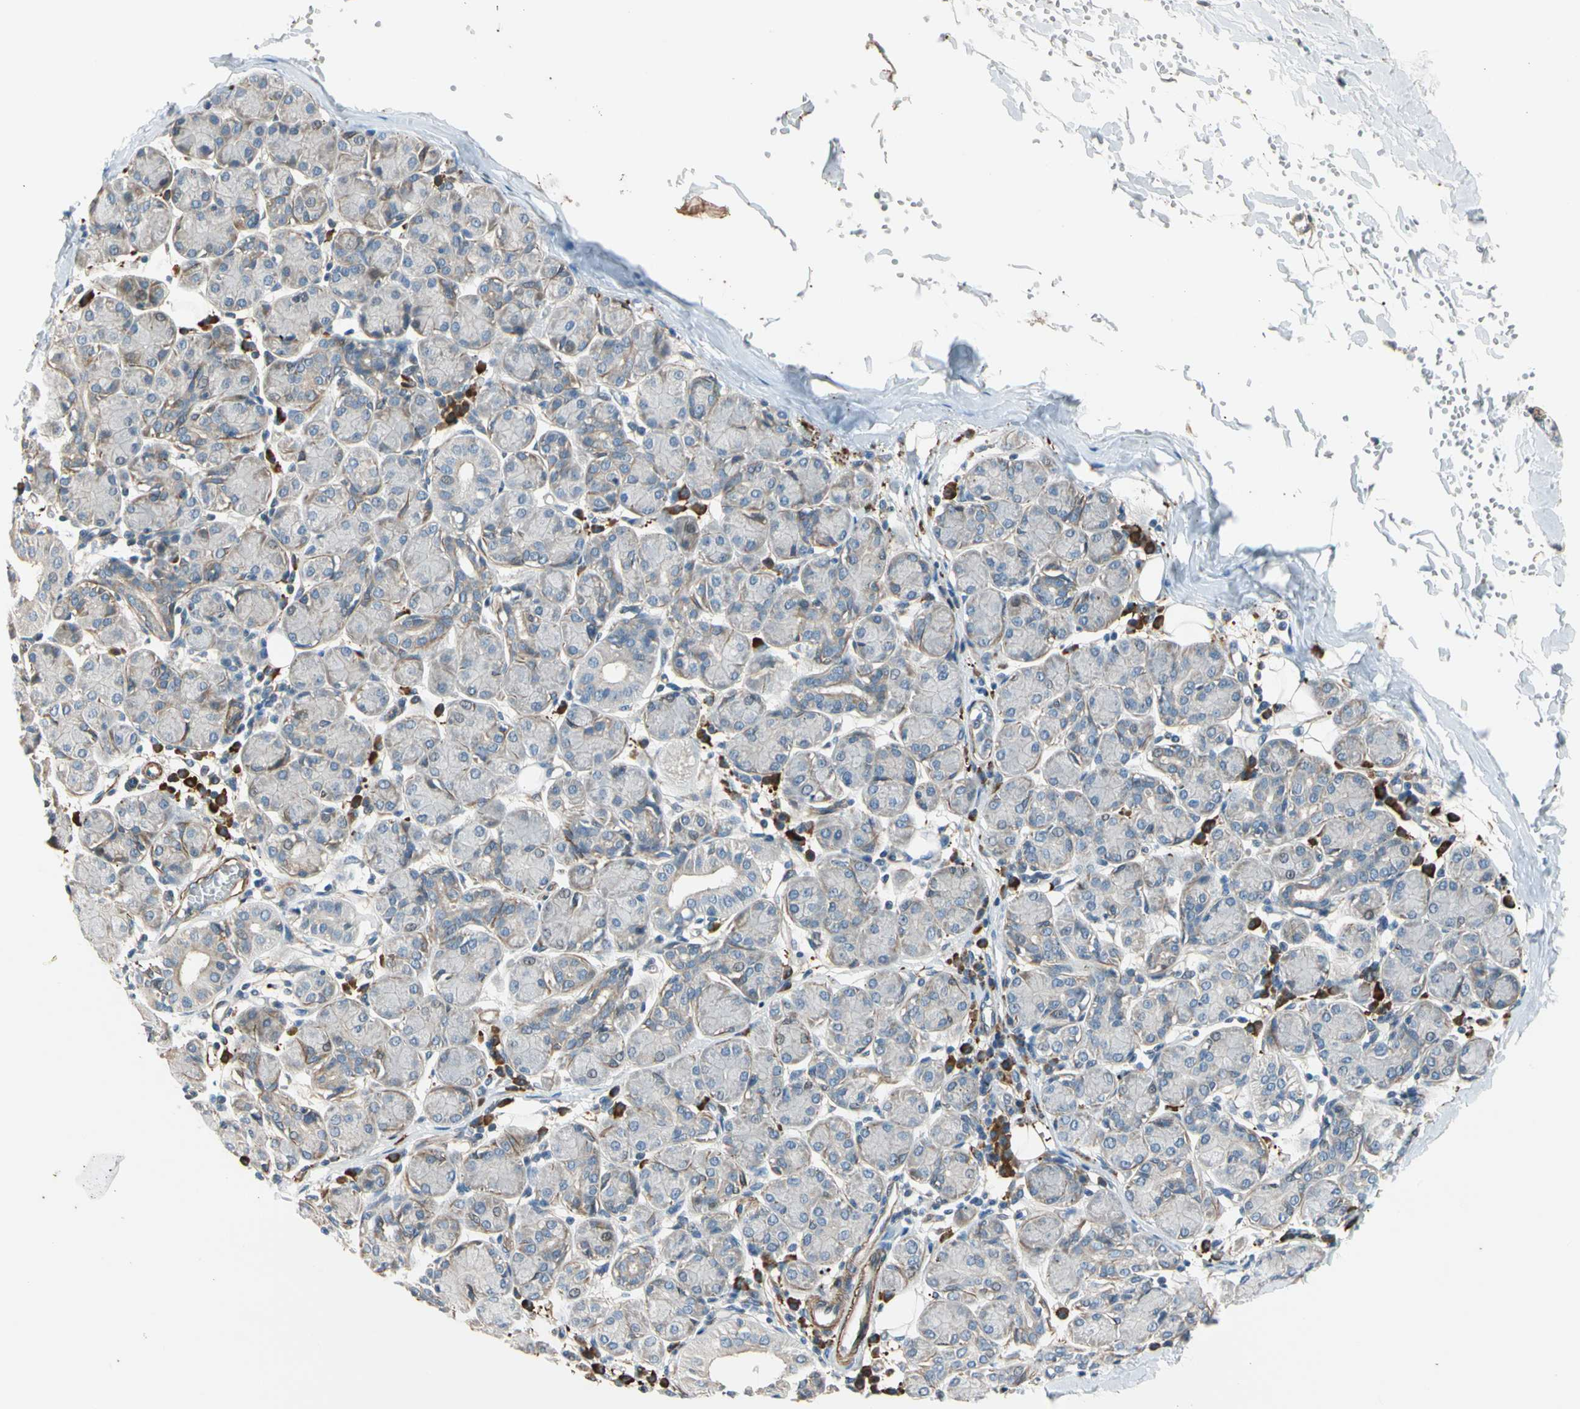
{"staining": {"intensity": "negative", "quantity": "none", "location": "none"}, "tissue": "salivary gland", "cell_type": "Glandular cells", "image_type": "normal", "snomed": [{"axis": "morphology", "description": "Normal tissue, NOS"}, {"axis": "morphology", "description": "Inflammation, NOS"}, {"axis": "topography", "description": "Lymph node"}, {"axis": "topography", "description": "Salivary gland"}], "caption": "This is a image of IHC staining of unremarkable salivary gland, which shows no expression in glandular cells.", "gene": "LIMK2", "patient": {"sex": "male", "age": 3}}